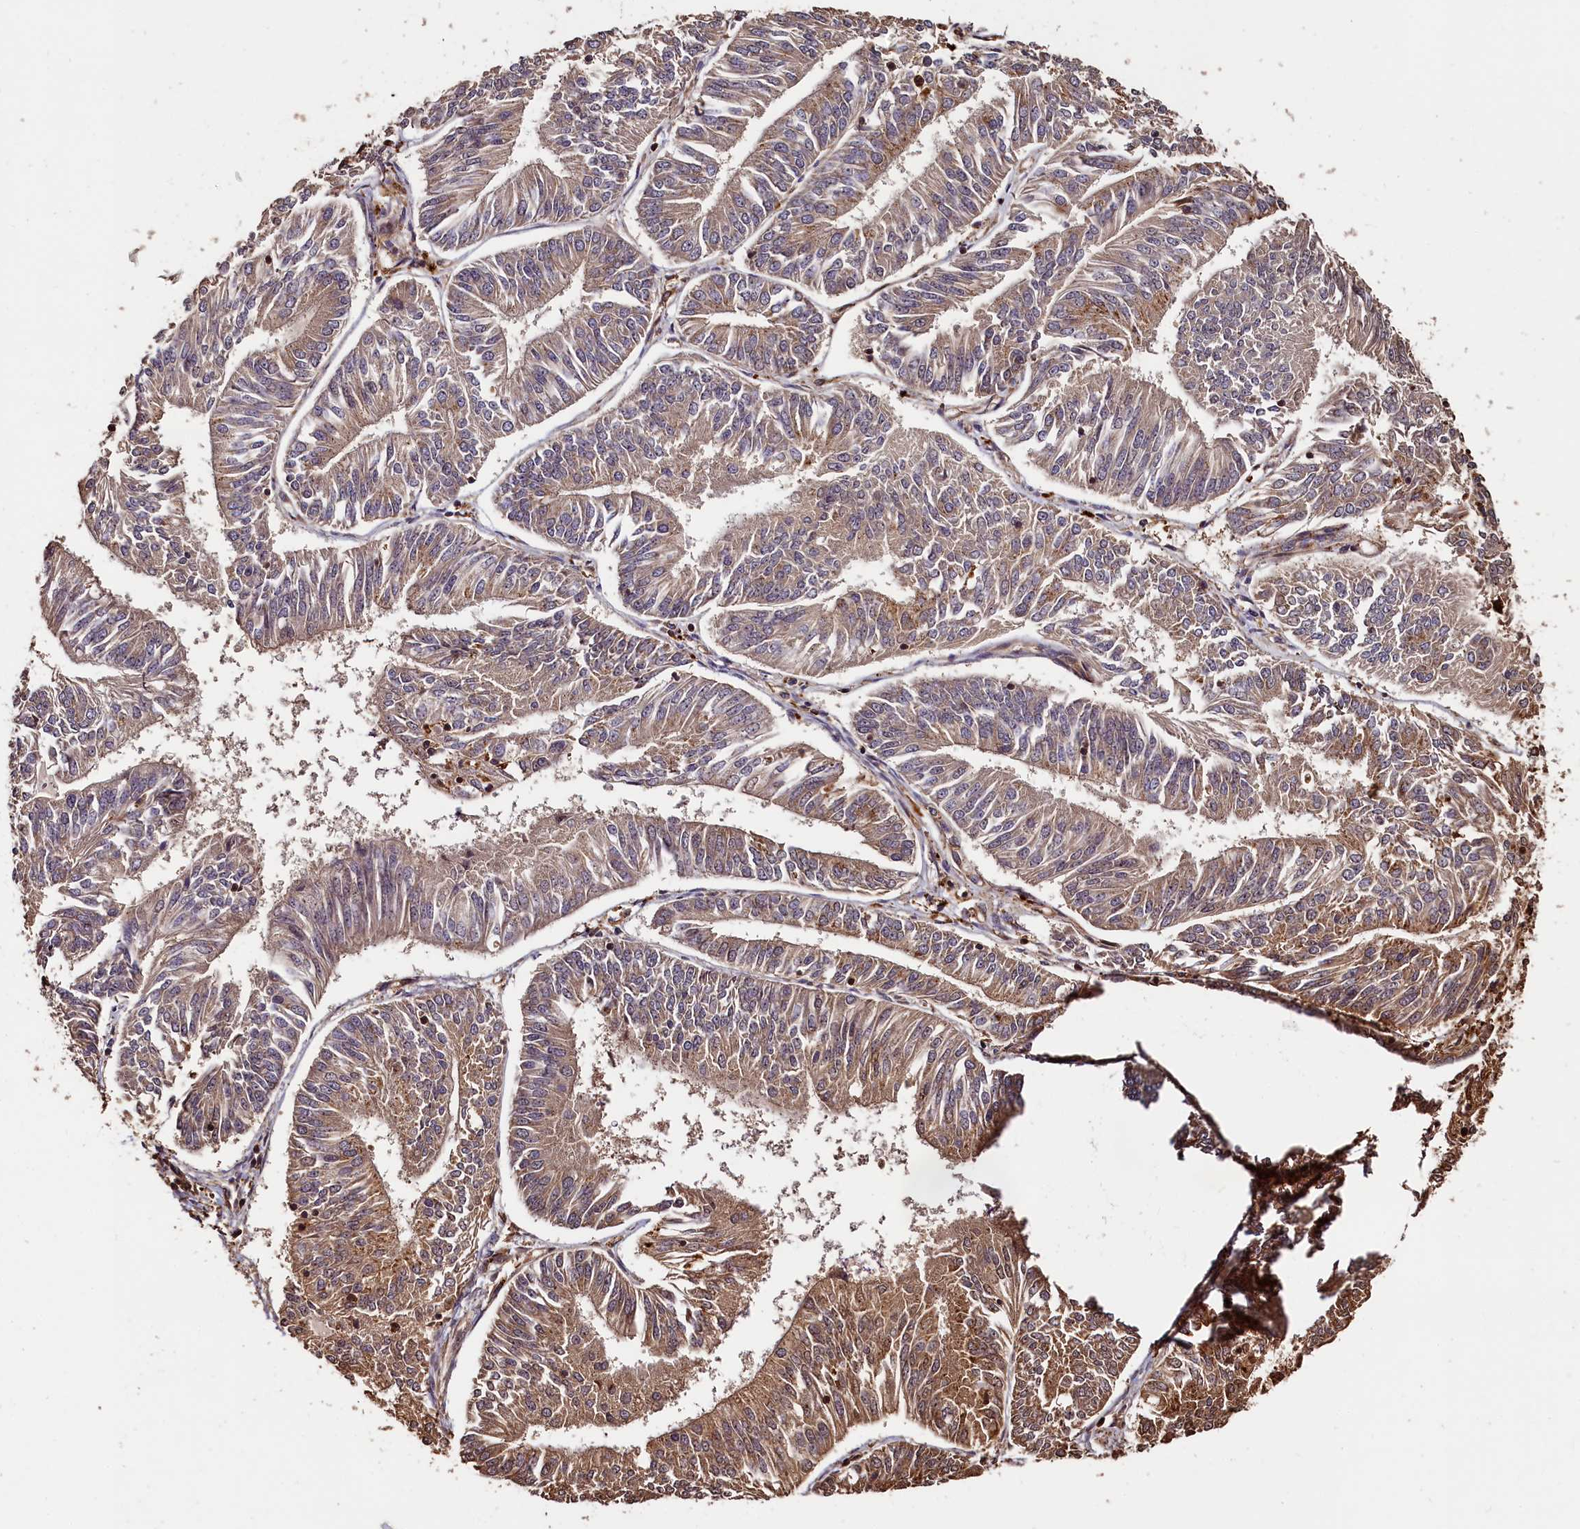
{"staining": {"intensity": "moderate", "quantity": "25%-75%", "location": "cytoplasmic/membranous"}, "tissue": "endometrial cancer", "cell_type": "Tumor cells", "image_type": "cancer", "snomed": [{"axis": "morphology", "description": "Adenocarcinoma, NOS"}, {"axis": "topography", "description": "Endometrium"}], "caption": "Adenocarcinoma (endometrial) stained with DAB IHC displays medium levels of moderate cytoplasmic/membranous positivity in approximately 25%-75% of tumor cells. The protein is stained brown, and the nuclei are stained in blue (DAB (3,3'-diaminobenzidine) IHC with brightfield microscopy, high magnification).", "gene": "MMP15", "patient": {"sex": "female", "age": 58}}